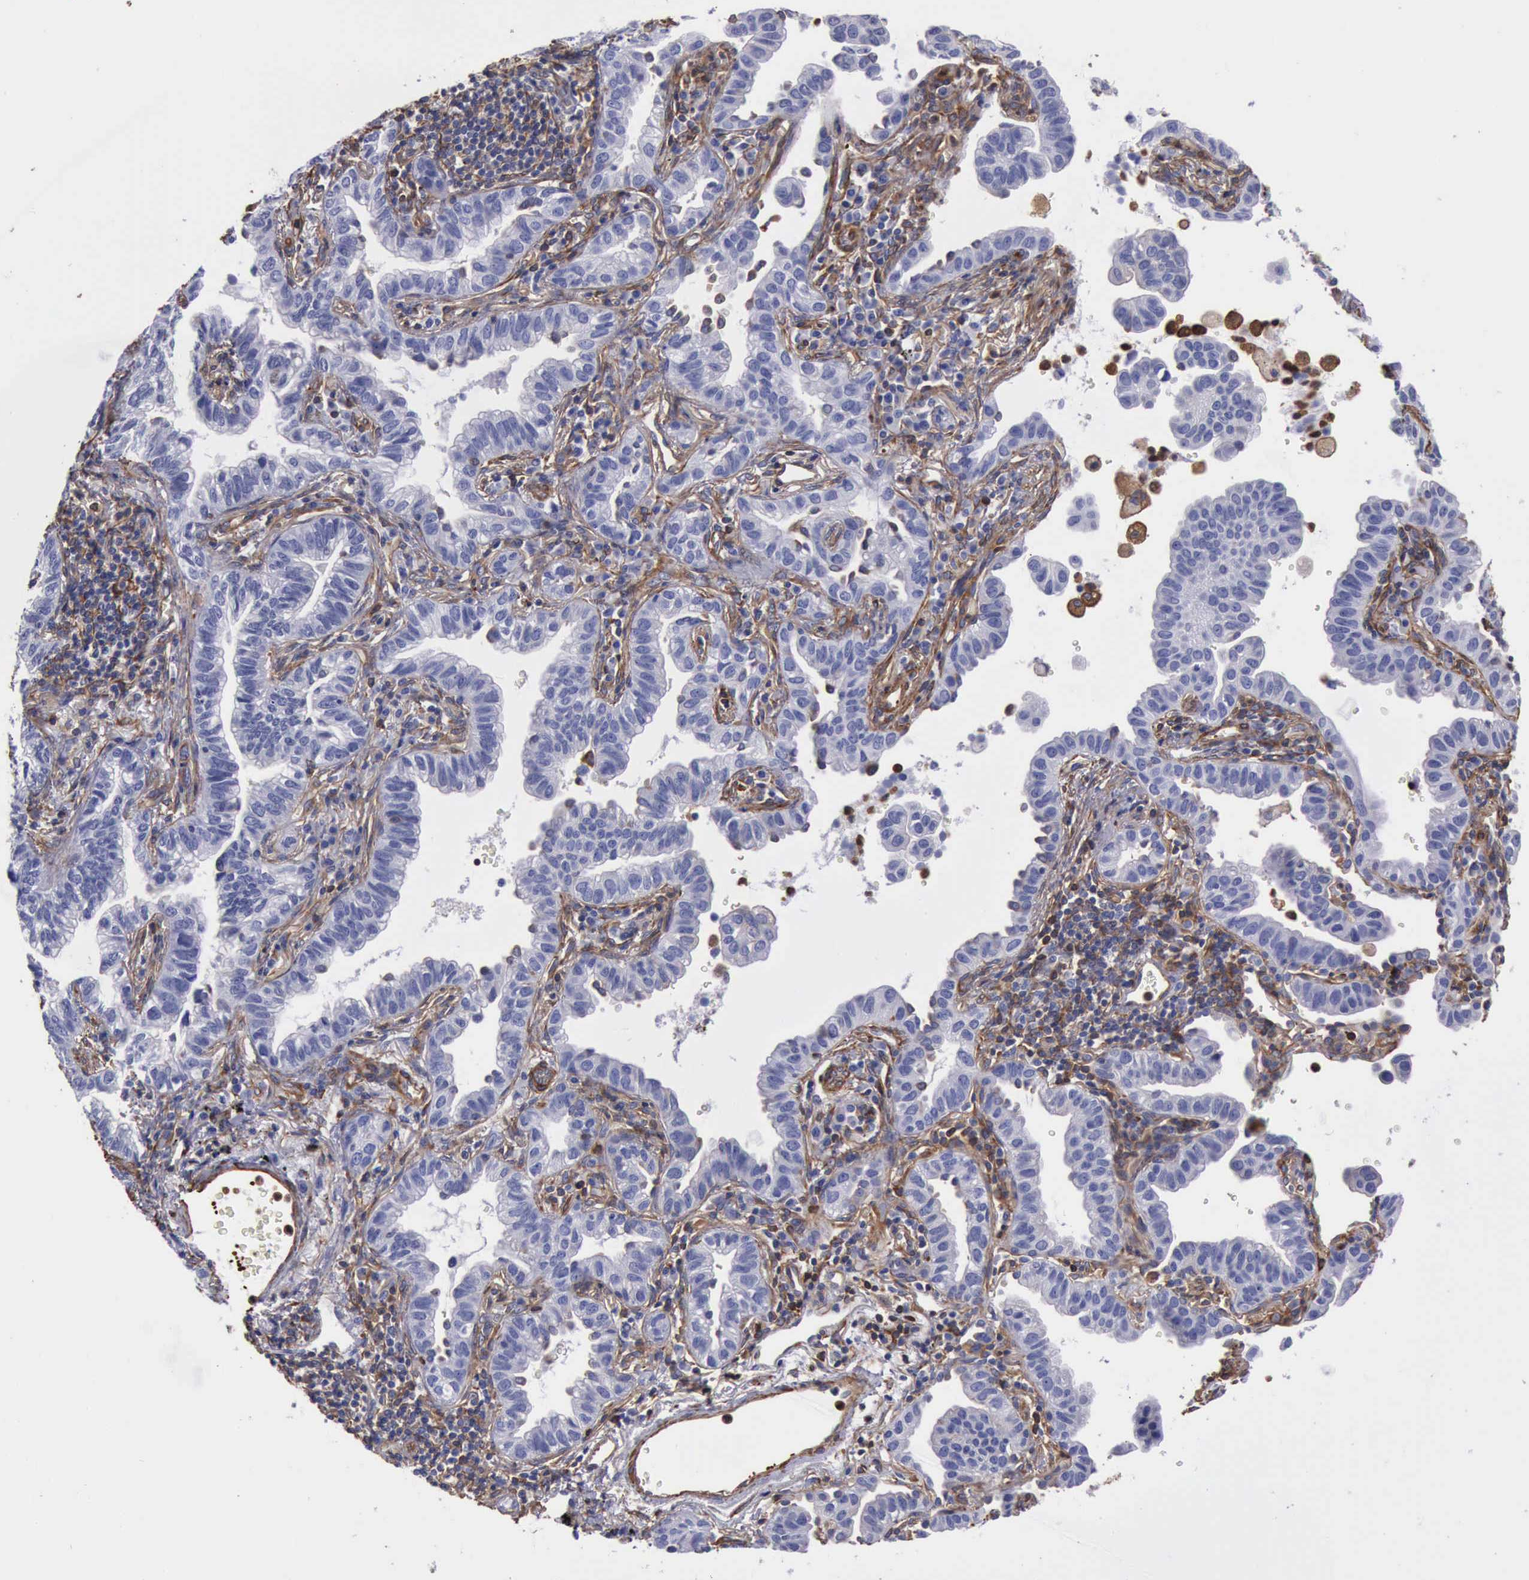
{"staining": {"intensity": "negative", "quantity": "none", "location": "none"}, "tissue": "lung cancer", "cell_type": "Tumor cells", "image_type": "cancer", "snomed": [{"axis": "morphology", "description": "Adenocarcinoma, NOS"}, {"axis": "topography", "description": "Lung"}], "caption": "Tumor cells show no significant protein staining in lung cancer (adenocarcinoma). (DAB immunohistochemistry (IHC), high magnification).", "gene": "FLNA", "patient": {"sex": "female", "age": 50}}